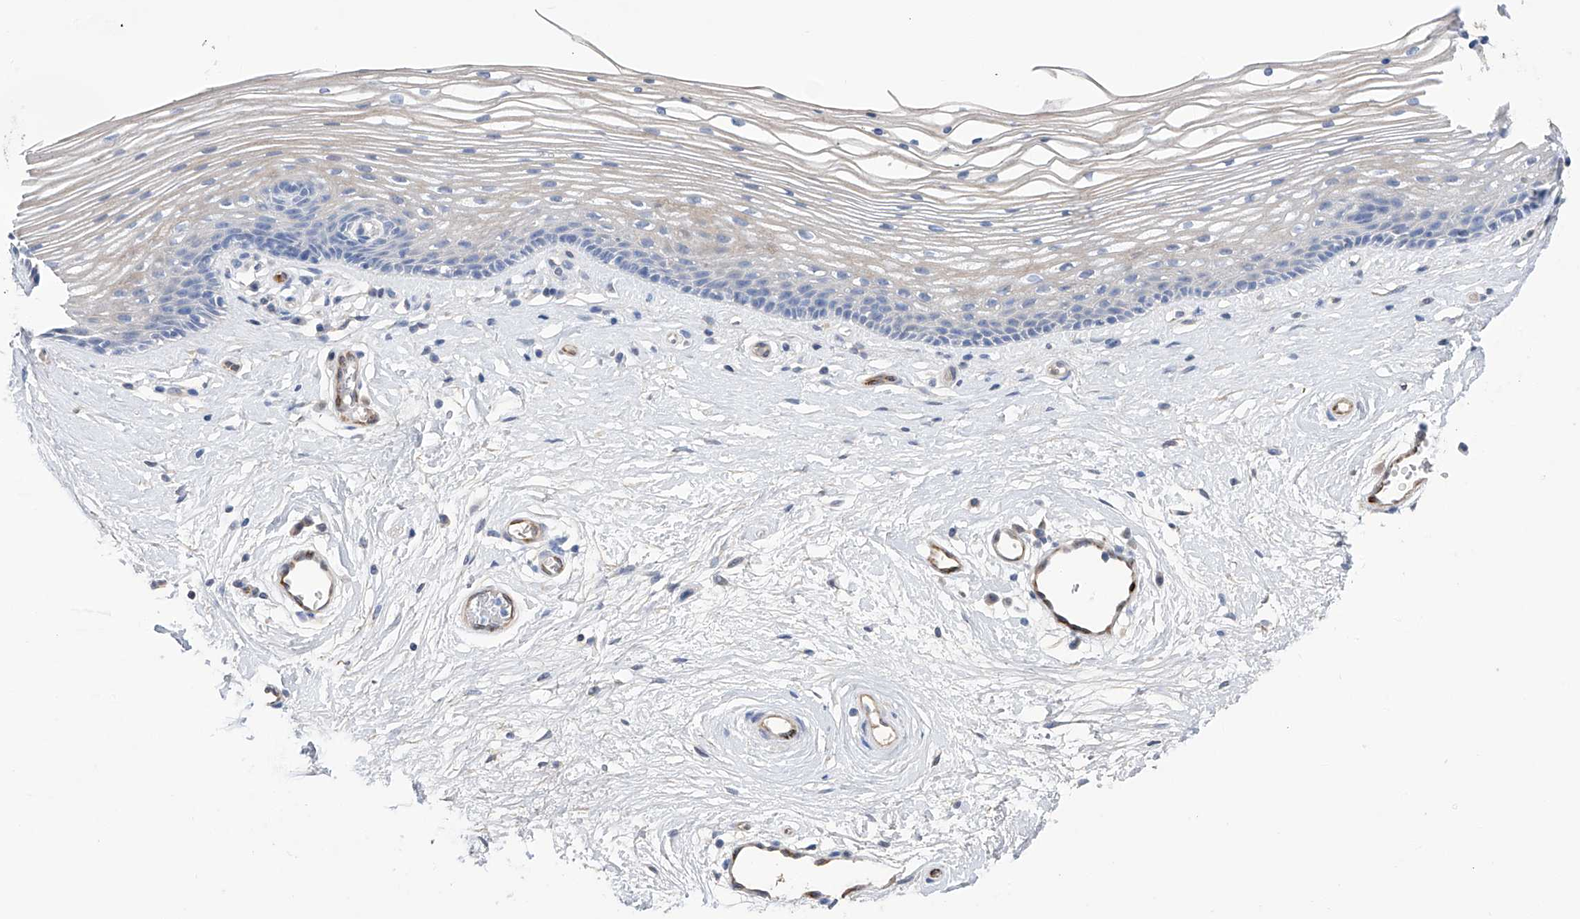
{"staining": {"intensity": "weak", "quantity": "<25%", "location": "cytoplasmic/membranous"}, "tissue": "vagina", "cell_type": "Squamous epithelial cells", "image_type": "normal", "snomed": [{"axis": "morphology", "description": "Normal tissue, NOS"}, {"axis": "topography", "description": "Vagina"}], "caption": "High magnification brightfield microscopy of normal vagina stained with DAB (brown) and counterstained with hematoxylin (blue): squamous epithelial cells show no significant positivity.", "gene": "PGM3", "patient": {"sex": "female", "age": 46}}